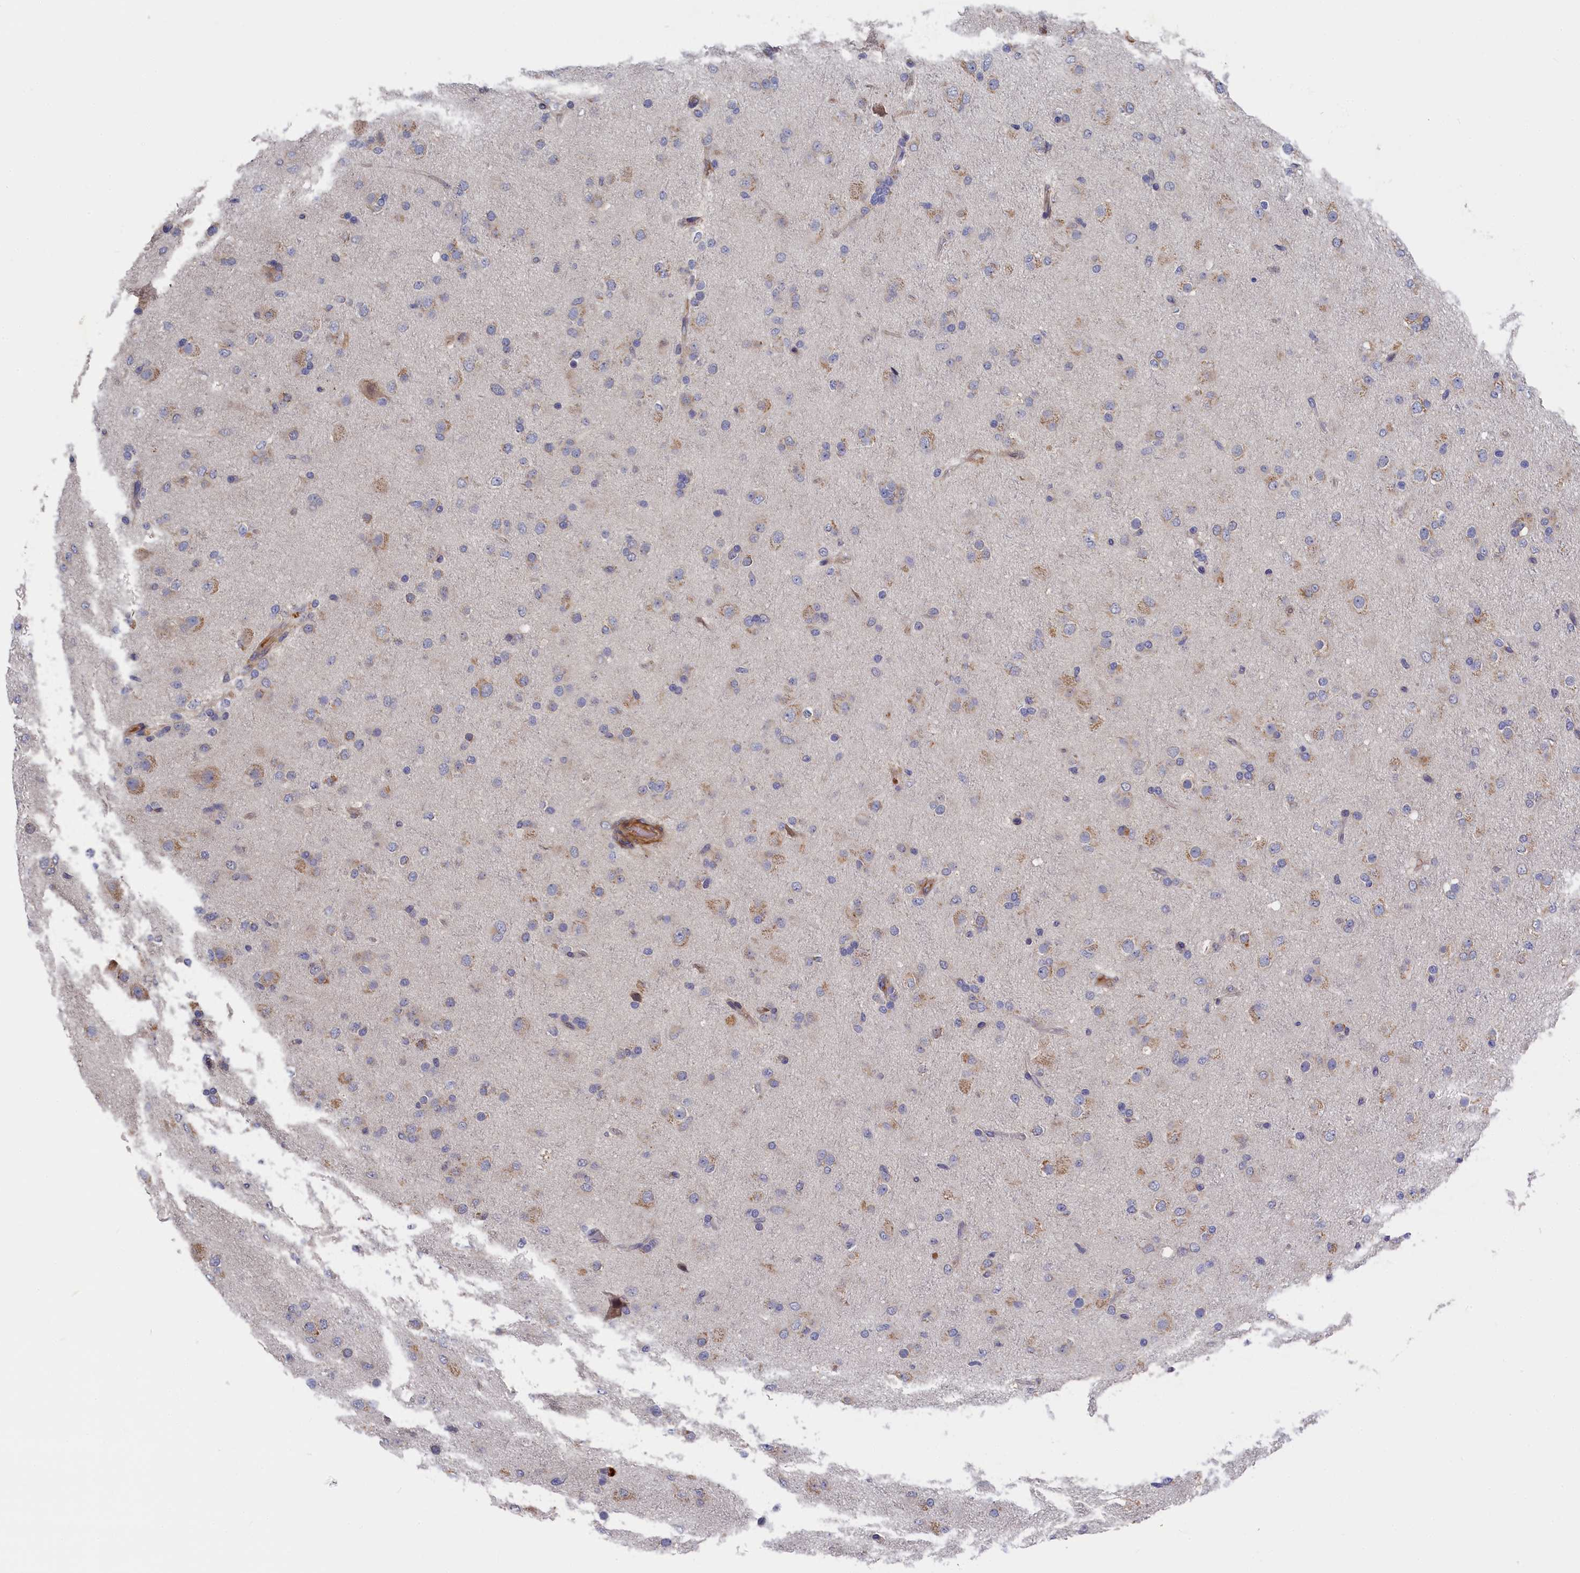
{"staining": {"intensity": "negative", "quantity": "none", "location": "none"}, "tissue": "glioma", "cell_type": "Tumor cells", "image_type": "cancer", "snomed": [{"axis": "morphology", "description": "Glioma, malignant, Low grade"}, {"axis": "topography", "description": "Brain"}], "caption": "The image shows no significant positivity in tumor cells of glioma.", "gene": "CYB5D2", "patient": {"sex": "male", "age": 65}}